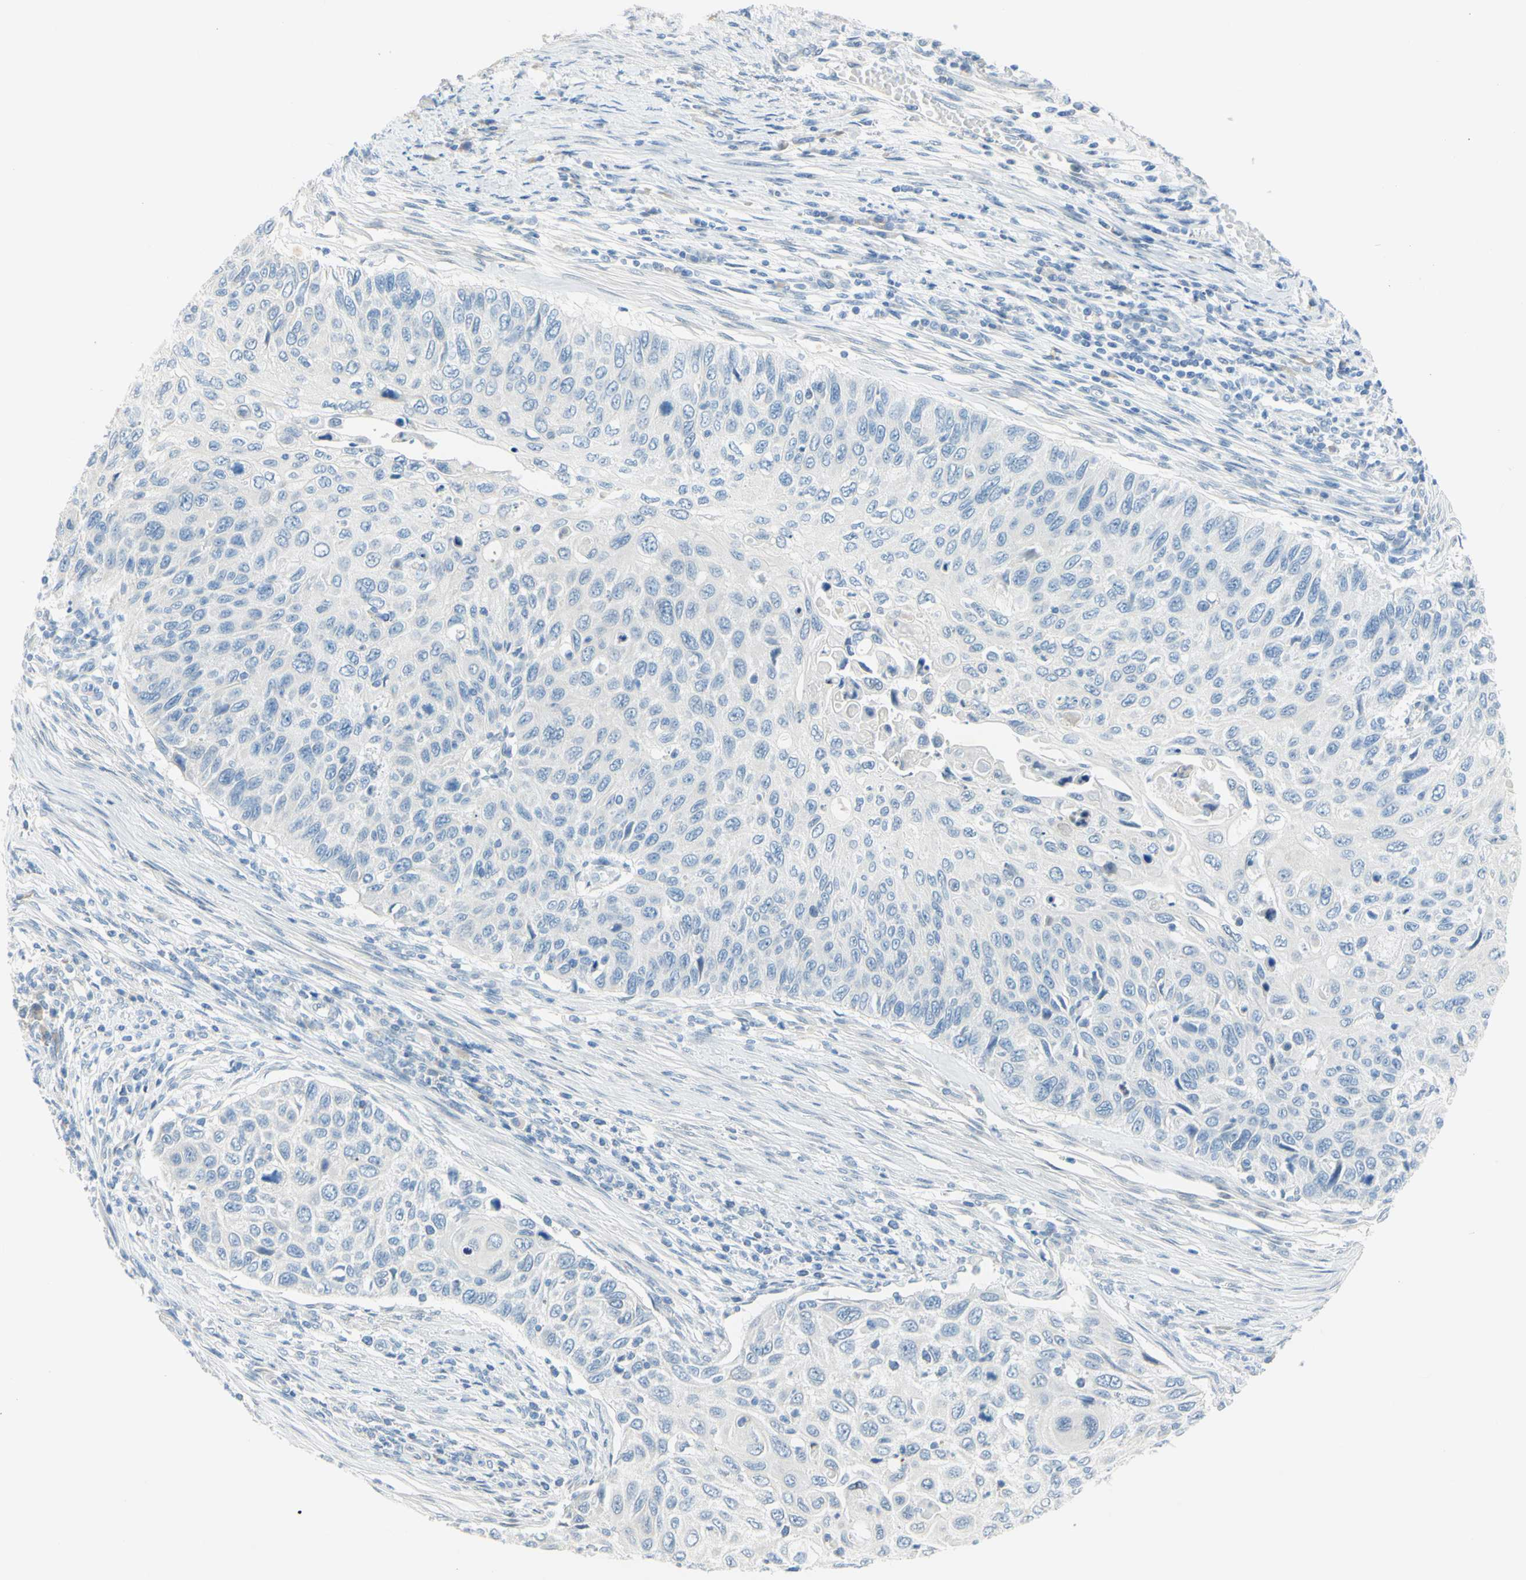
{"staining": {"intensity": "negative", "quantity": "none", "location": "none"}, "tissue": "cervical cancer", "cell_type": "Tumor cells", "image_type": "cancer", "snomed": [{"axis": "morphology", "description": "Squamous cell carcinoma, NOS"}, {"axis": "topography", "description": "Cervix"}], "caption": "Tumor cells show no significant staining in cervical cancer.", "gene": "DCT", "patient": {"sex": "female", "age": 70}}